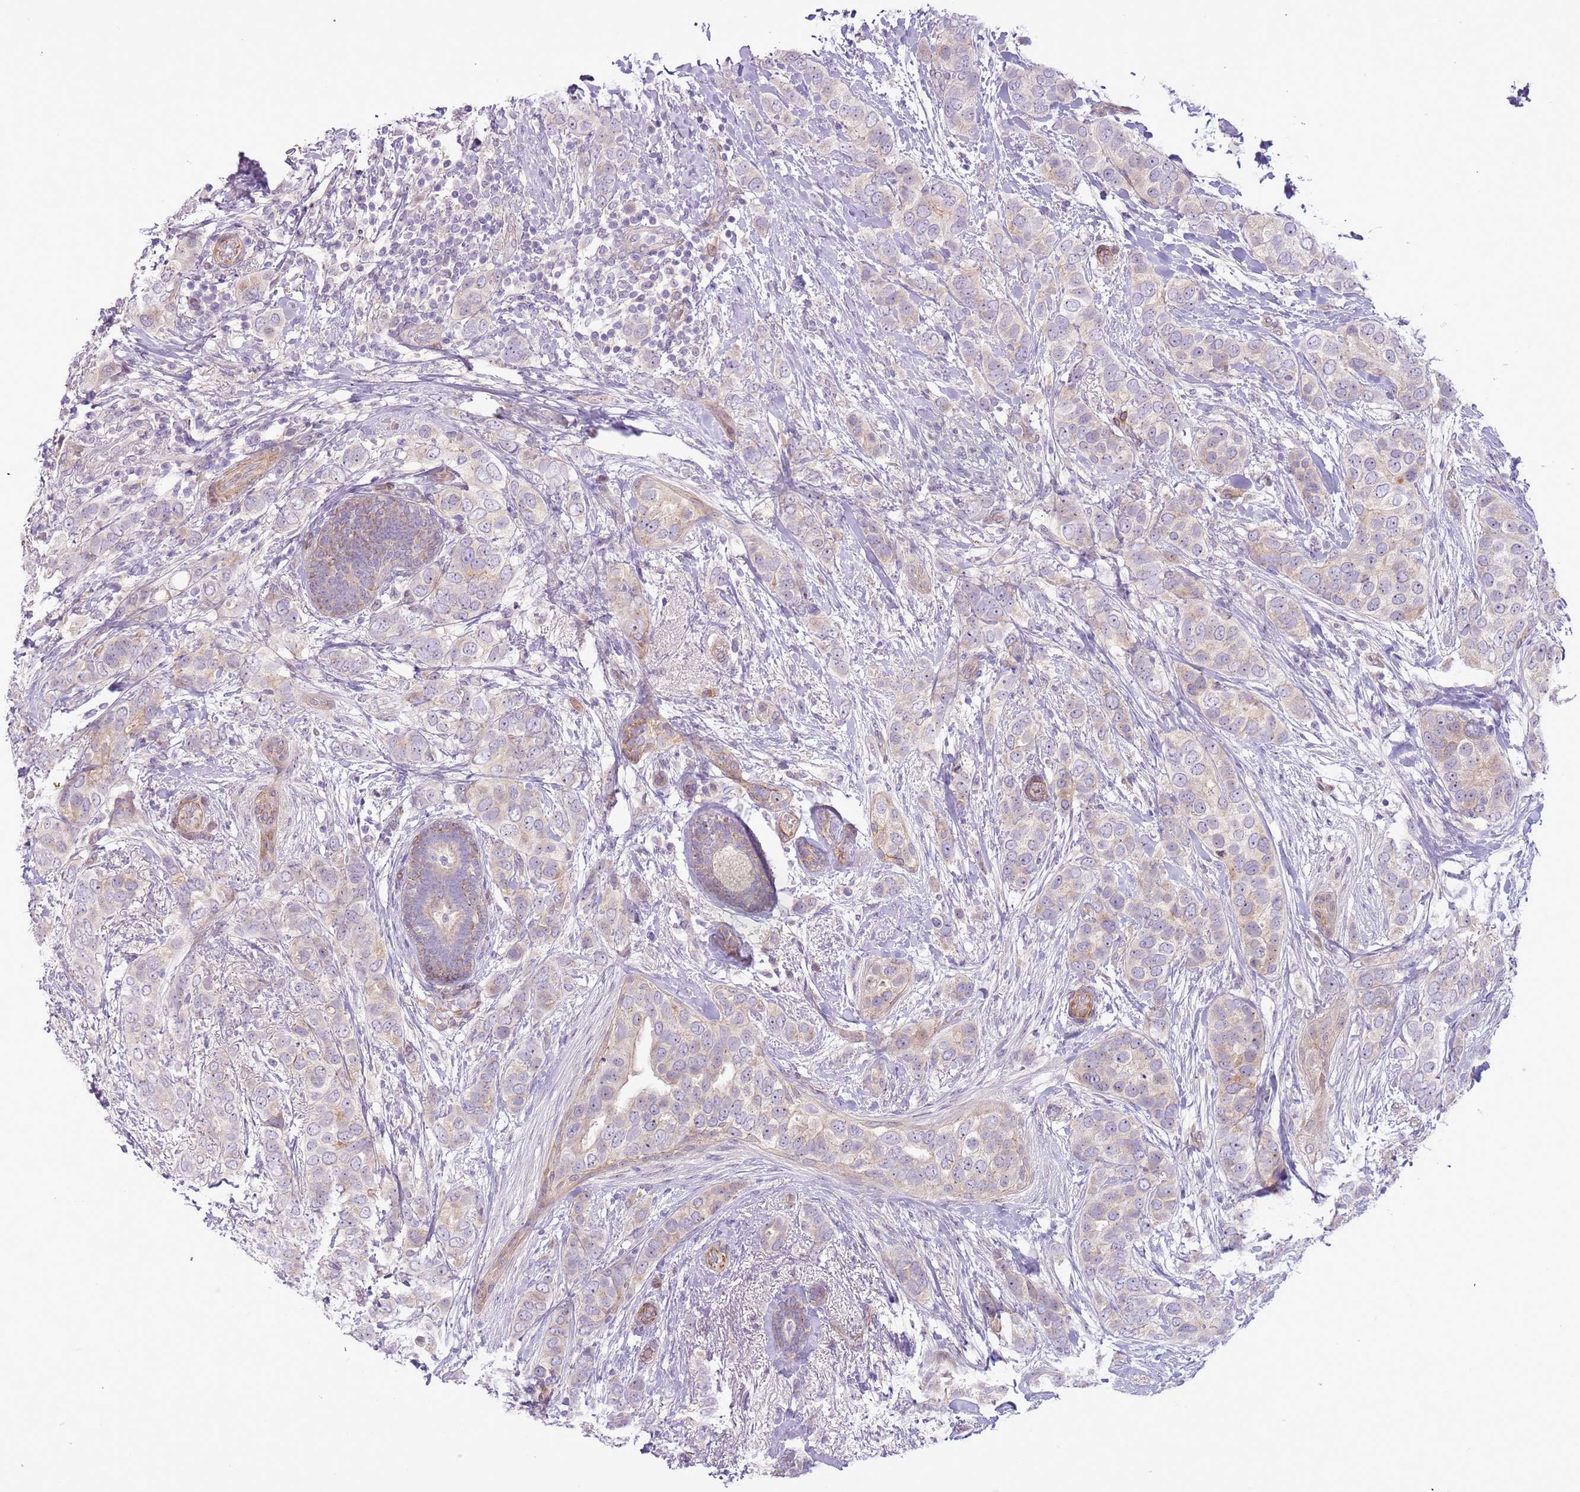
{"staining": {"intensity": "weak", "quantity": "<25%", "location": "cytoplasmic/membranous"}, "tissue": "breast cancer", "cell_type": "Tumor cells", "image_type": "cancer", "snomed": [{"axis": "morphology", "description": "Lobular carcinoma"}, {"axis": "topography", "description": "Breast"}], "caption": "This is an immunohistochemistry (IHC) histopathology image of human breast lobular carcinoma. There is no positivity in tumor cells.", "gene": "MRO", "patient": {"sex": "female", "age": 51}}